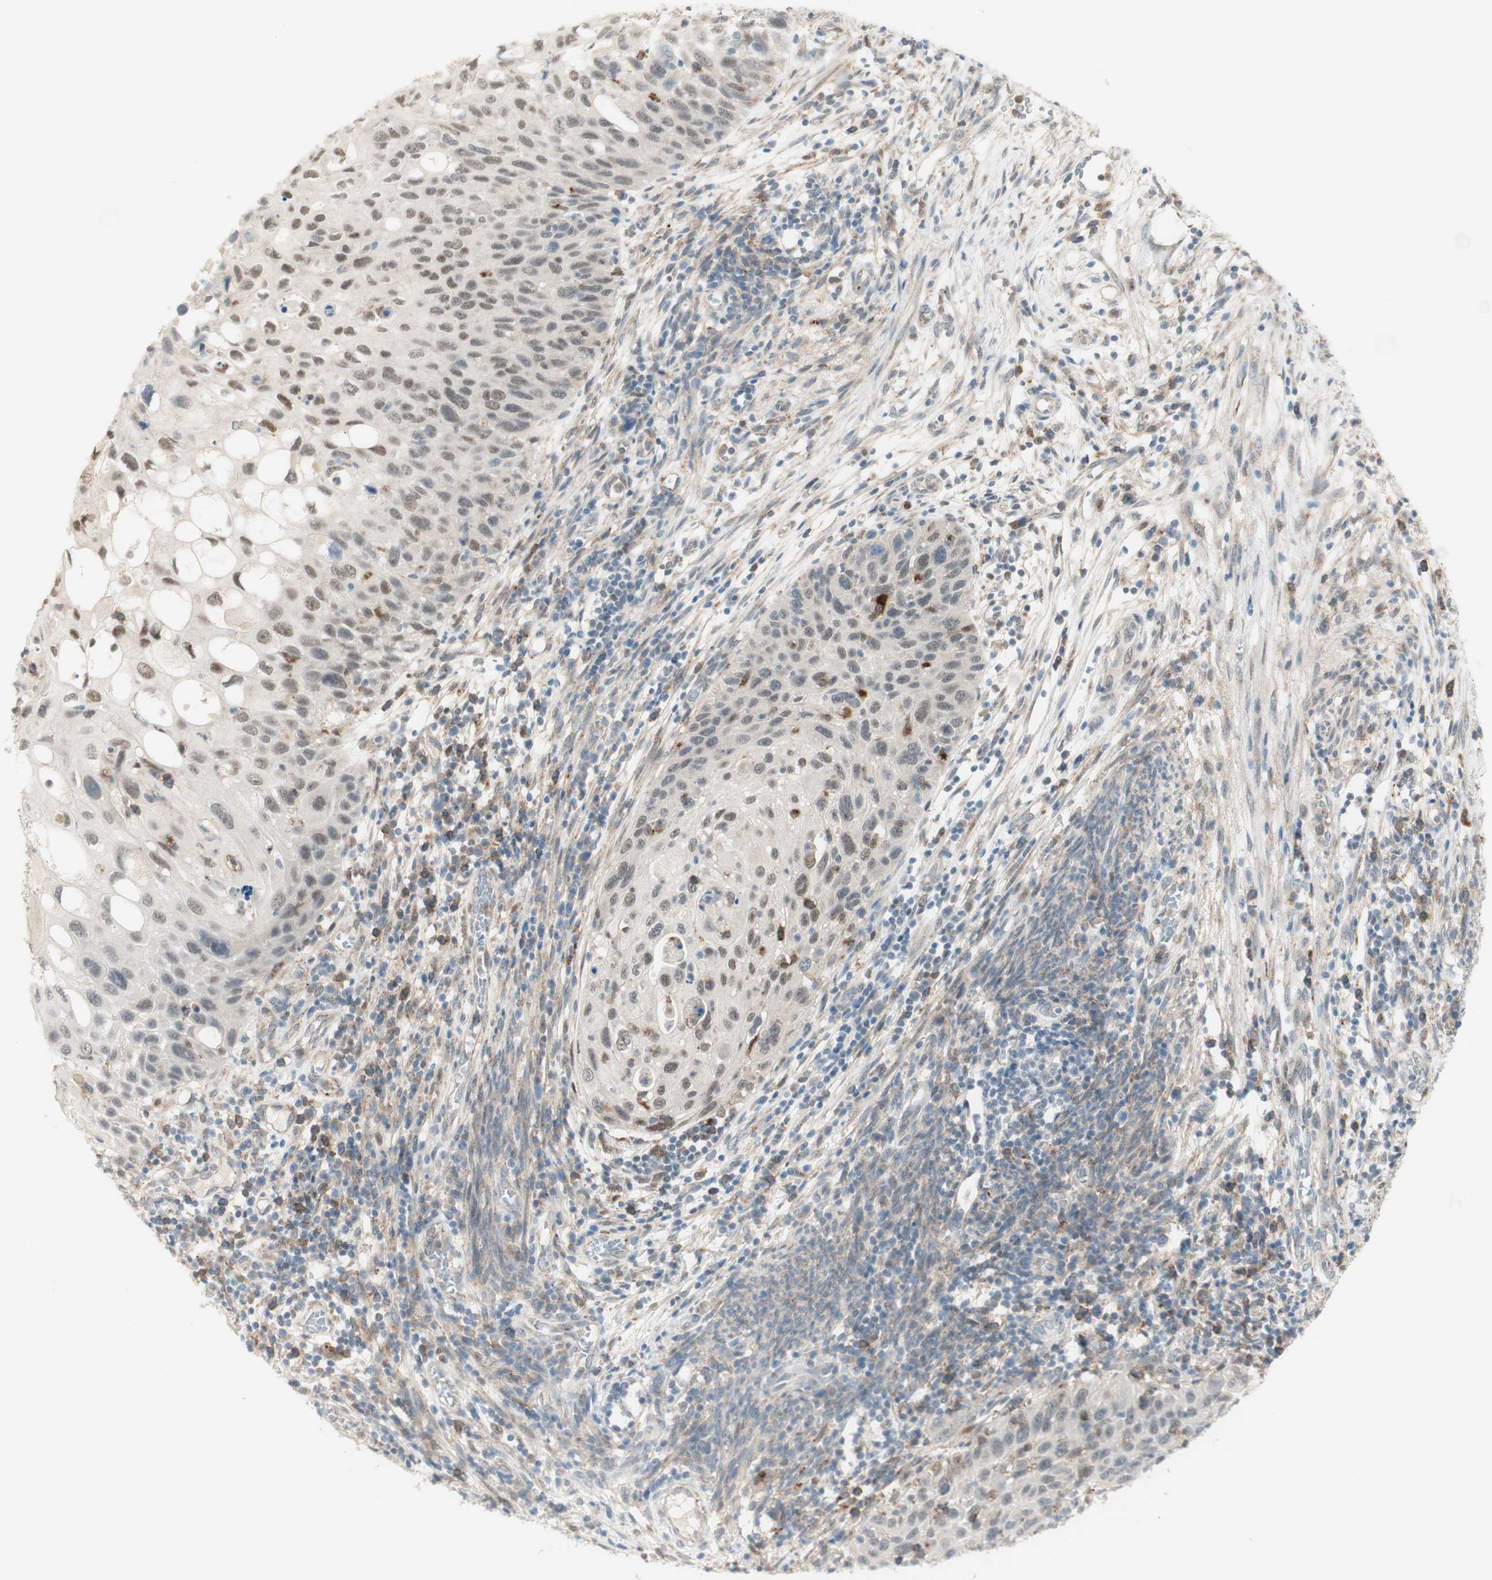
{"staining": {"intensity": "weak", "quantity": "25%-75%", "location": "nuclear"}, "tissue": "cervical cancer", "cell_type": "Tumor cells", "image_type": "cancer", "snomed": [{"axis": "morphology", "description": "Squamous cell carcinoma, NOS"}, {"axis": "topography", "description": "Cervix"}], "caption": "An image showing weak nuclear staining in approximately 25%-75% of tumor cells in cervical cancer, as visualized by brown immunohistochemical staining.", "gene": "GAPT", "patient": {"sex": "female", "age": 70}}